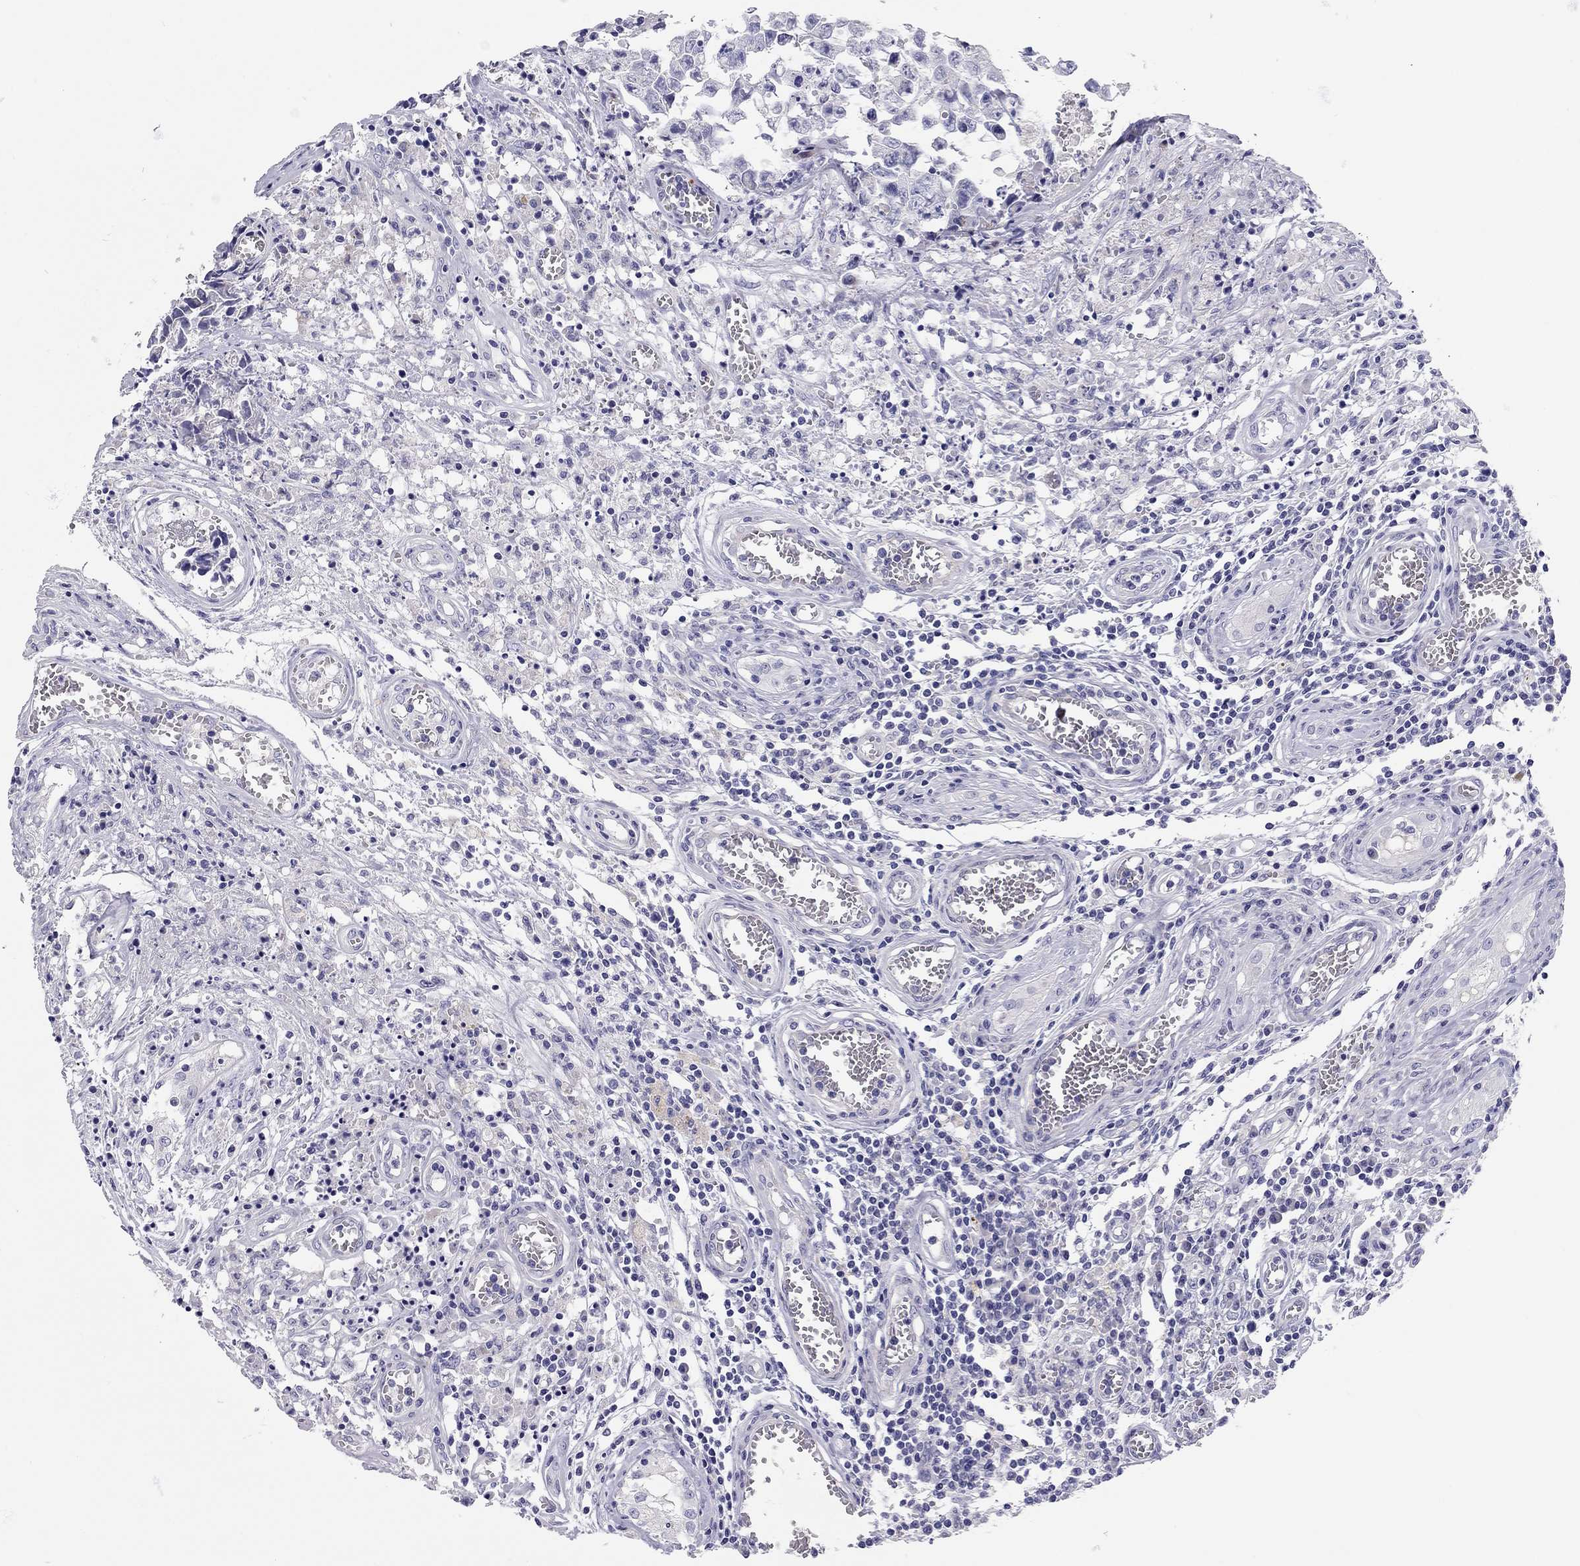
{"staining": {"intensity": "negative", "quantity": "none", "location": "none"}, "tissue": "testis cancer", "cell_type": "Tumor cells", "image_type": "cancer", "snomed": [{"axis": "morphology", "description": "Carcinoma, Embryonal, NOS"}, {"axis": "topography", "description": "Testis"}], "caption": "There is no significant expression in tumor cells of testis embryonal carcinoma.", "gene": "SCARB1", "patient": {"sex": "male", "age": 36}}